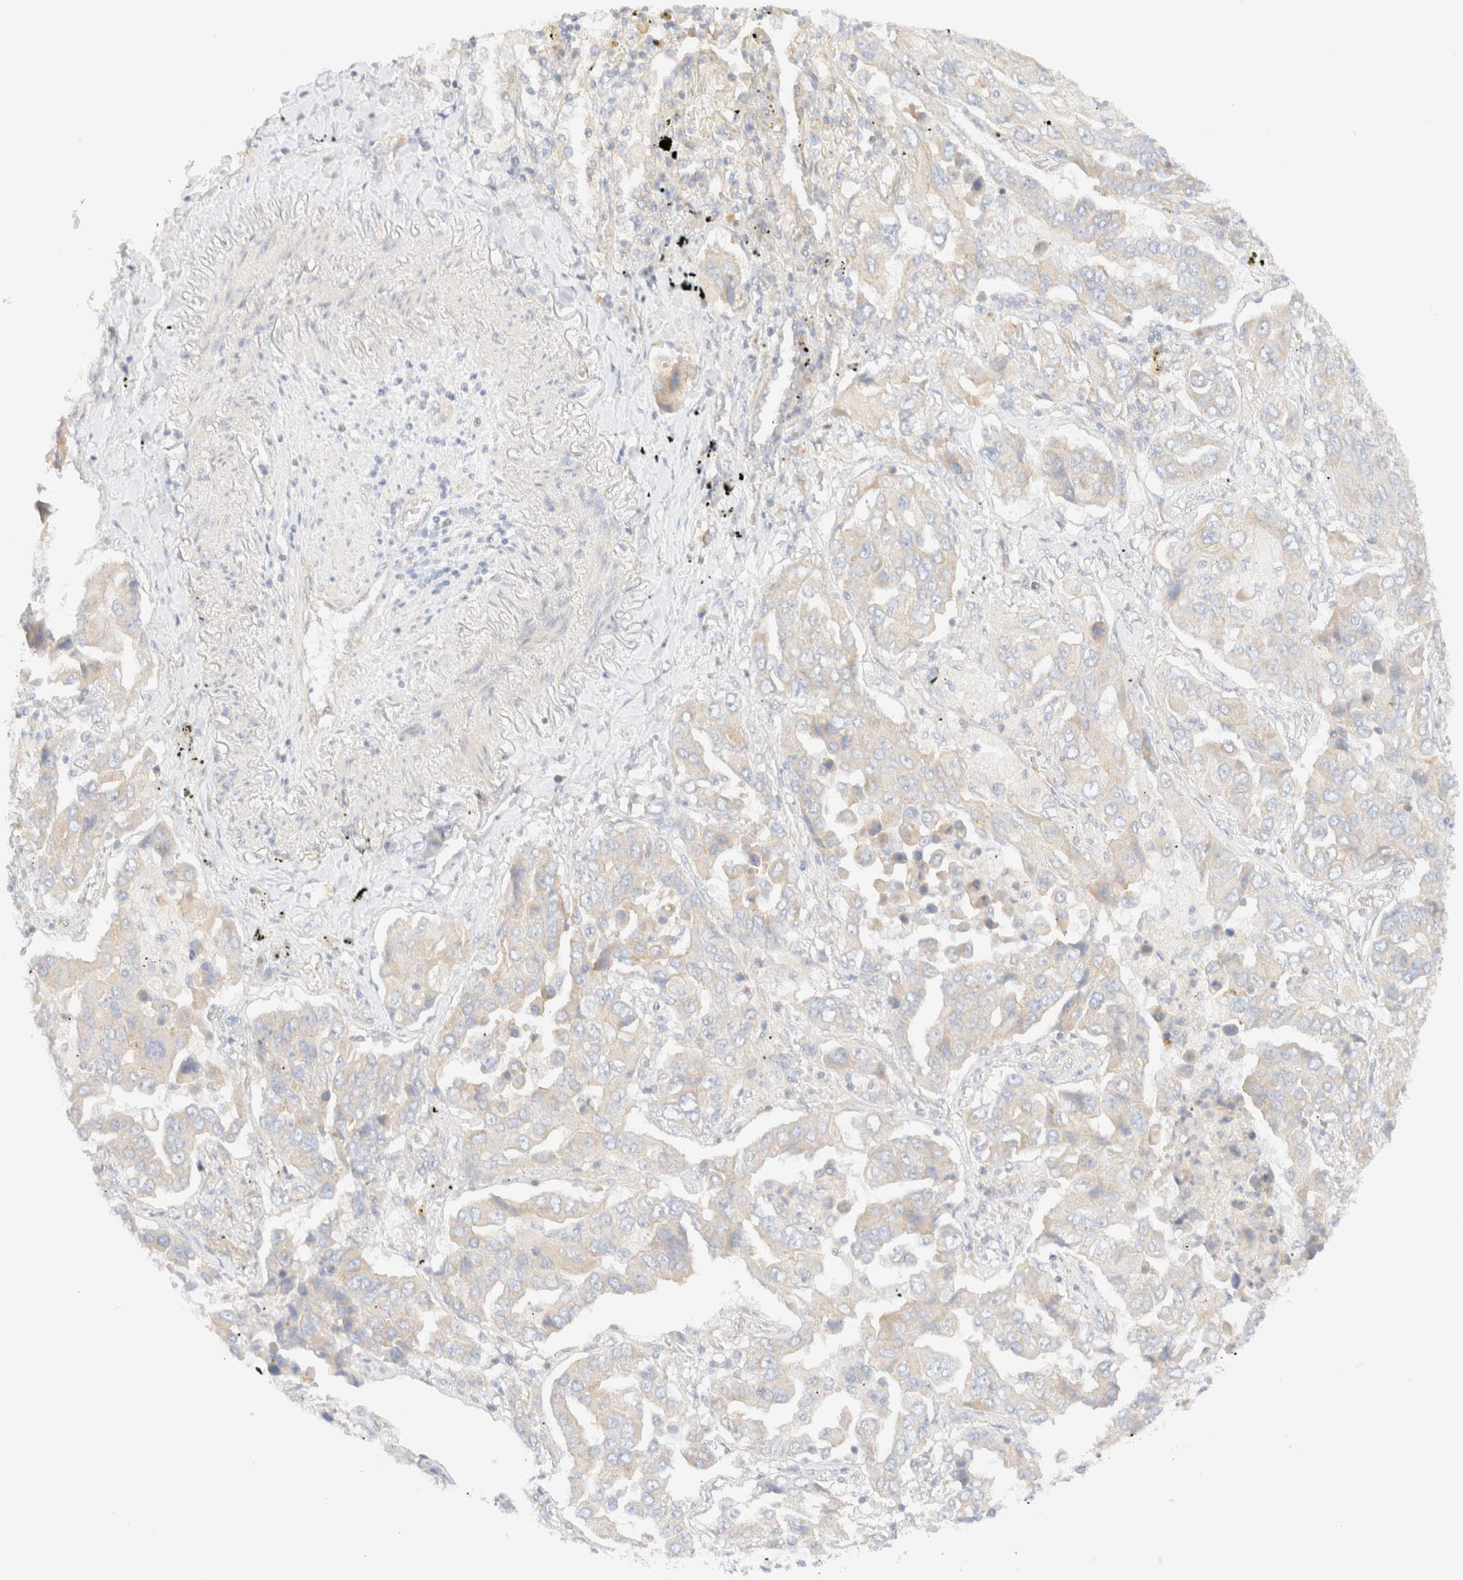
{"staining": {"intensity": "weak", "quantity": "<25%", "location": "cytoplasmic/membranous"}, "tissue": "lung cancer", "cell_type": "Tumor cells", "image_type": "cancer", "snomed": [{"axis": "morphology", "description": "Adenocarcinoma, NOS"}, {"axis": "topography", "description": "Lung"}], "caption": "This micrograph is of lung cancer (adenocarcinoma) stained with immunohistochemistry (IHC) to label a protein in brown with the nuclei are counter-stained blue. There is no staining in tumor cells.", "gene": "MYO10", "patient": {"sex": "female", "age": 65}}